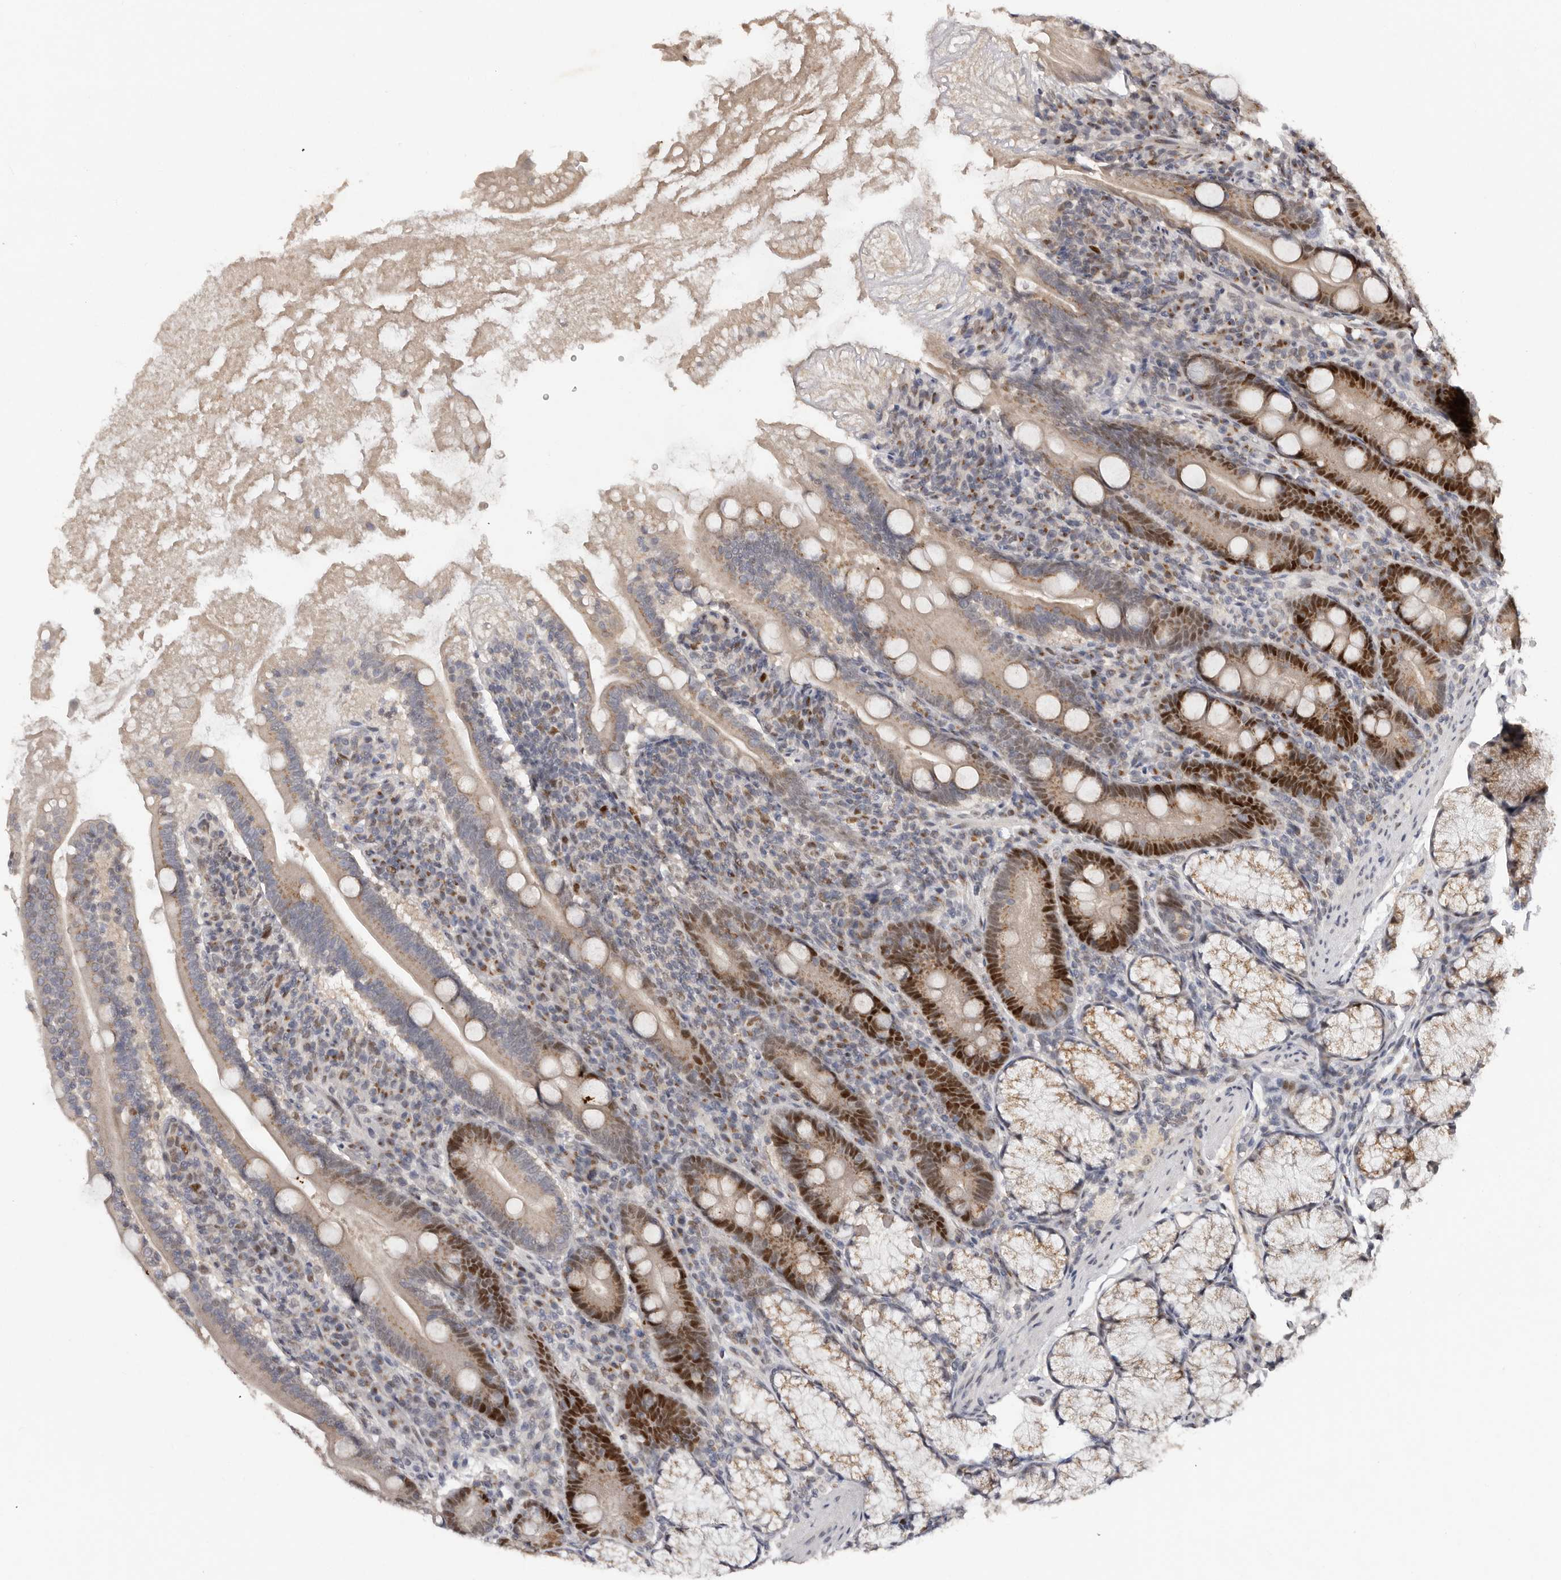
{"staining": {"intensity": "strong", "quantity": "25%-75%", "location": "nuclear"}, "tissue": "duodenum", "cell_type": "Glandular cells", "image_type": "normal", "snomed": [{"axis": "morphology", "description": "Normal tissue, NOS"}, {"axis": "topography", "description": "Duodenum"}], "caption": "A histopathology image of duodenum stained for a protein shows strong nuclear brown staining in glandular cells.", "gene": "KLF7", "patient": {"sex": "male", "age": 35}}